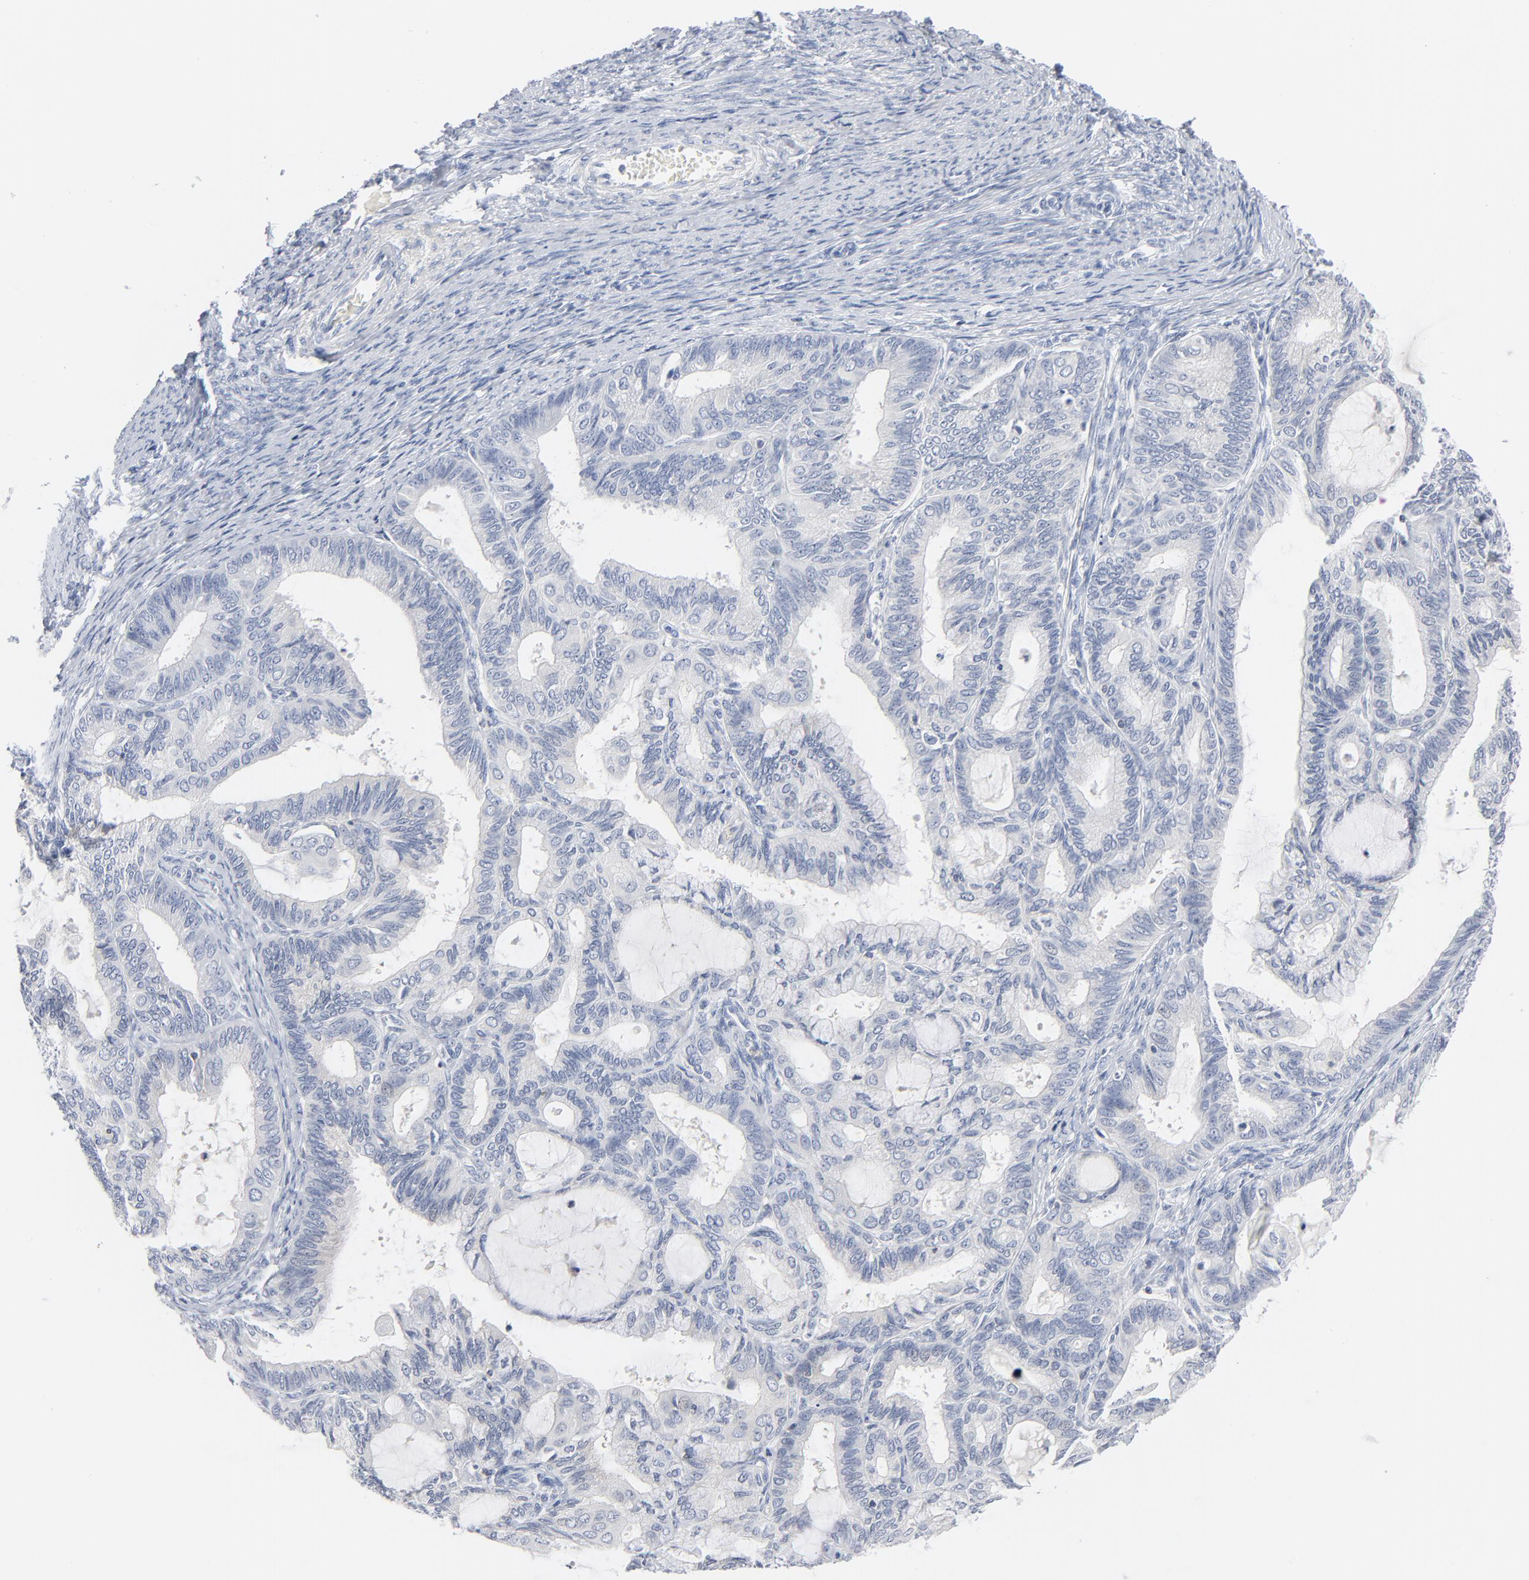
{"staining": {"intensity": "negative", "quantity": "none", "location": "none"}, "tissue": "endometrial cancer", "cell_type": "Tumor cells", "image_type": "cancer", "snomed": [{"axis": "morphology", "description": "Adenocarcinoma, NOS"}, {"axis": "topography", "description": "Endometrium"}], "caption": "Immunohistochemical staining of human endometrial adenocarcinoma exhibits no significant positivity in tumor cells.", "gene": "PTK2B", "patient": {"sex": "female", "age": 63}}